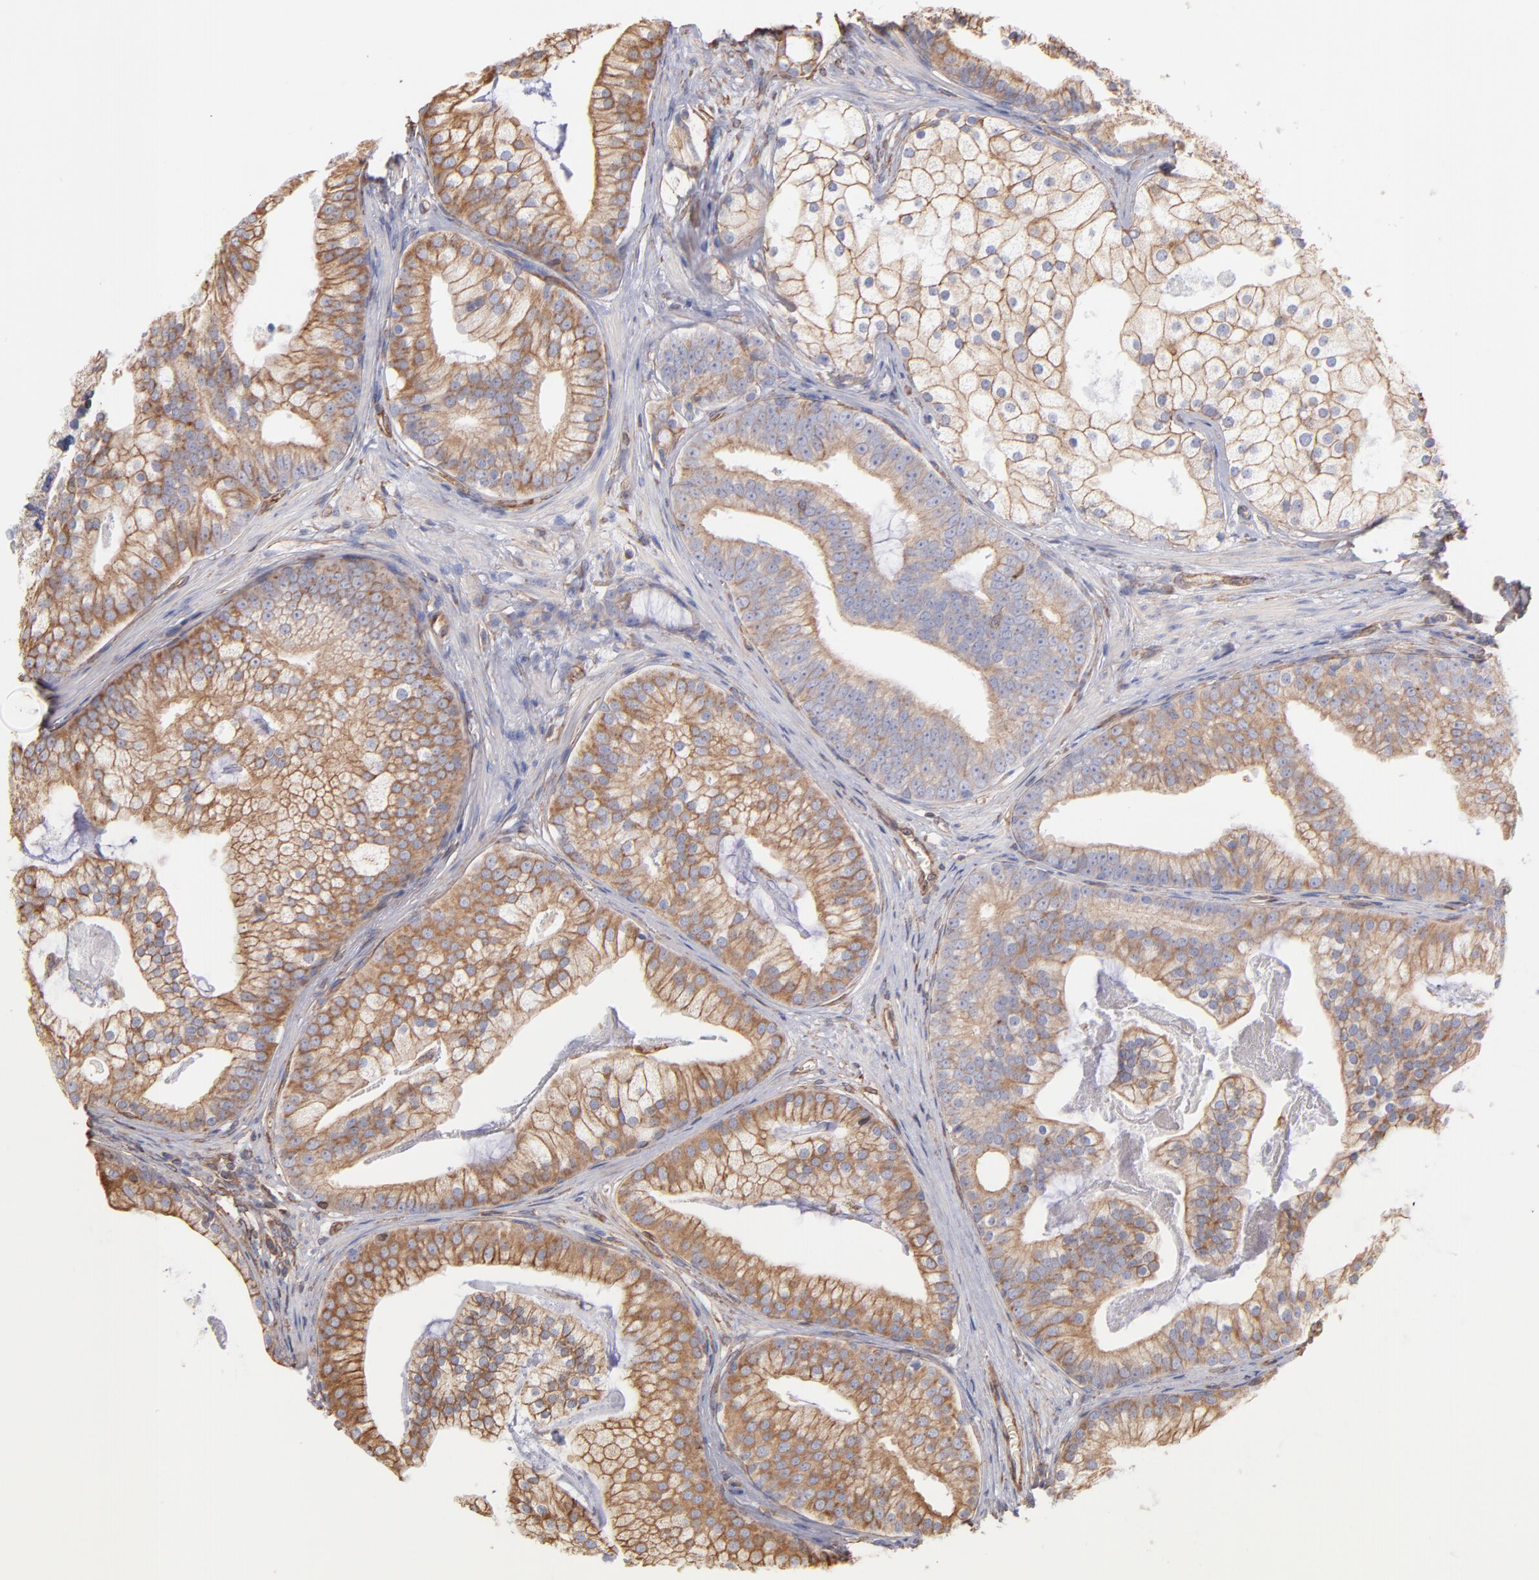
{"staining": {"intensity": "moderate", "quantity": "25%-75%", "location": "cytoplasmic/membranous"}, "tissue": "prostate cancer", "cell_type": "Tumor cells", "image_type": "cancer", "snomed": [{"axis": "morphology", "description": "Adenocarcinoma, Low grade"}, {"axis": "topography", "description": "Prostate"}], "caption": "The image demonstrates immunohistochemical staining of prostate low-grade adenocarcinoma. There is moderate cytoplasmic/membranous positivity is seen in approximately 25%-75% of tumor cells.", "gene": "PLEC", "patient": {"sex": "male", "age": 58}}